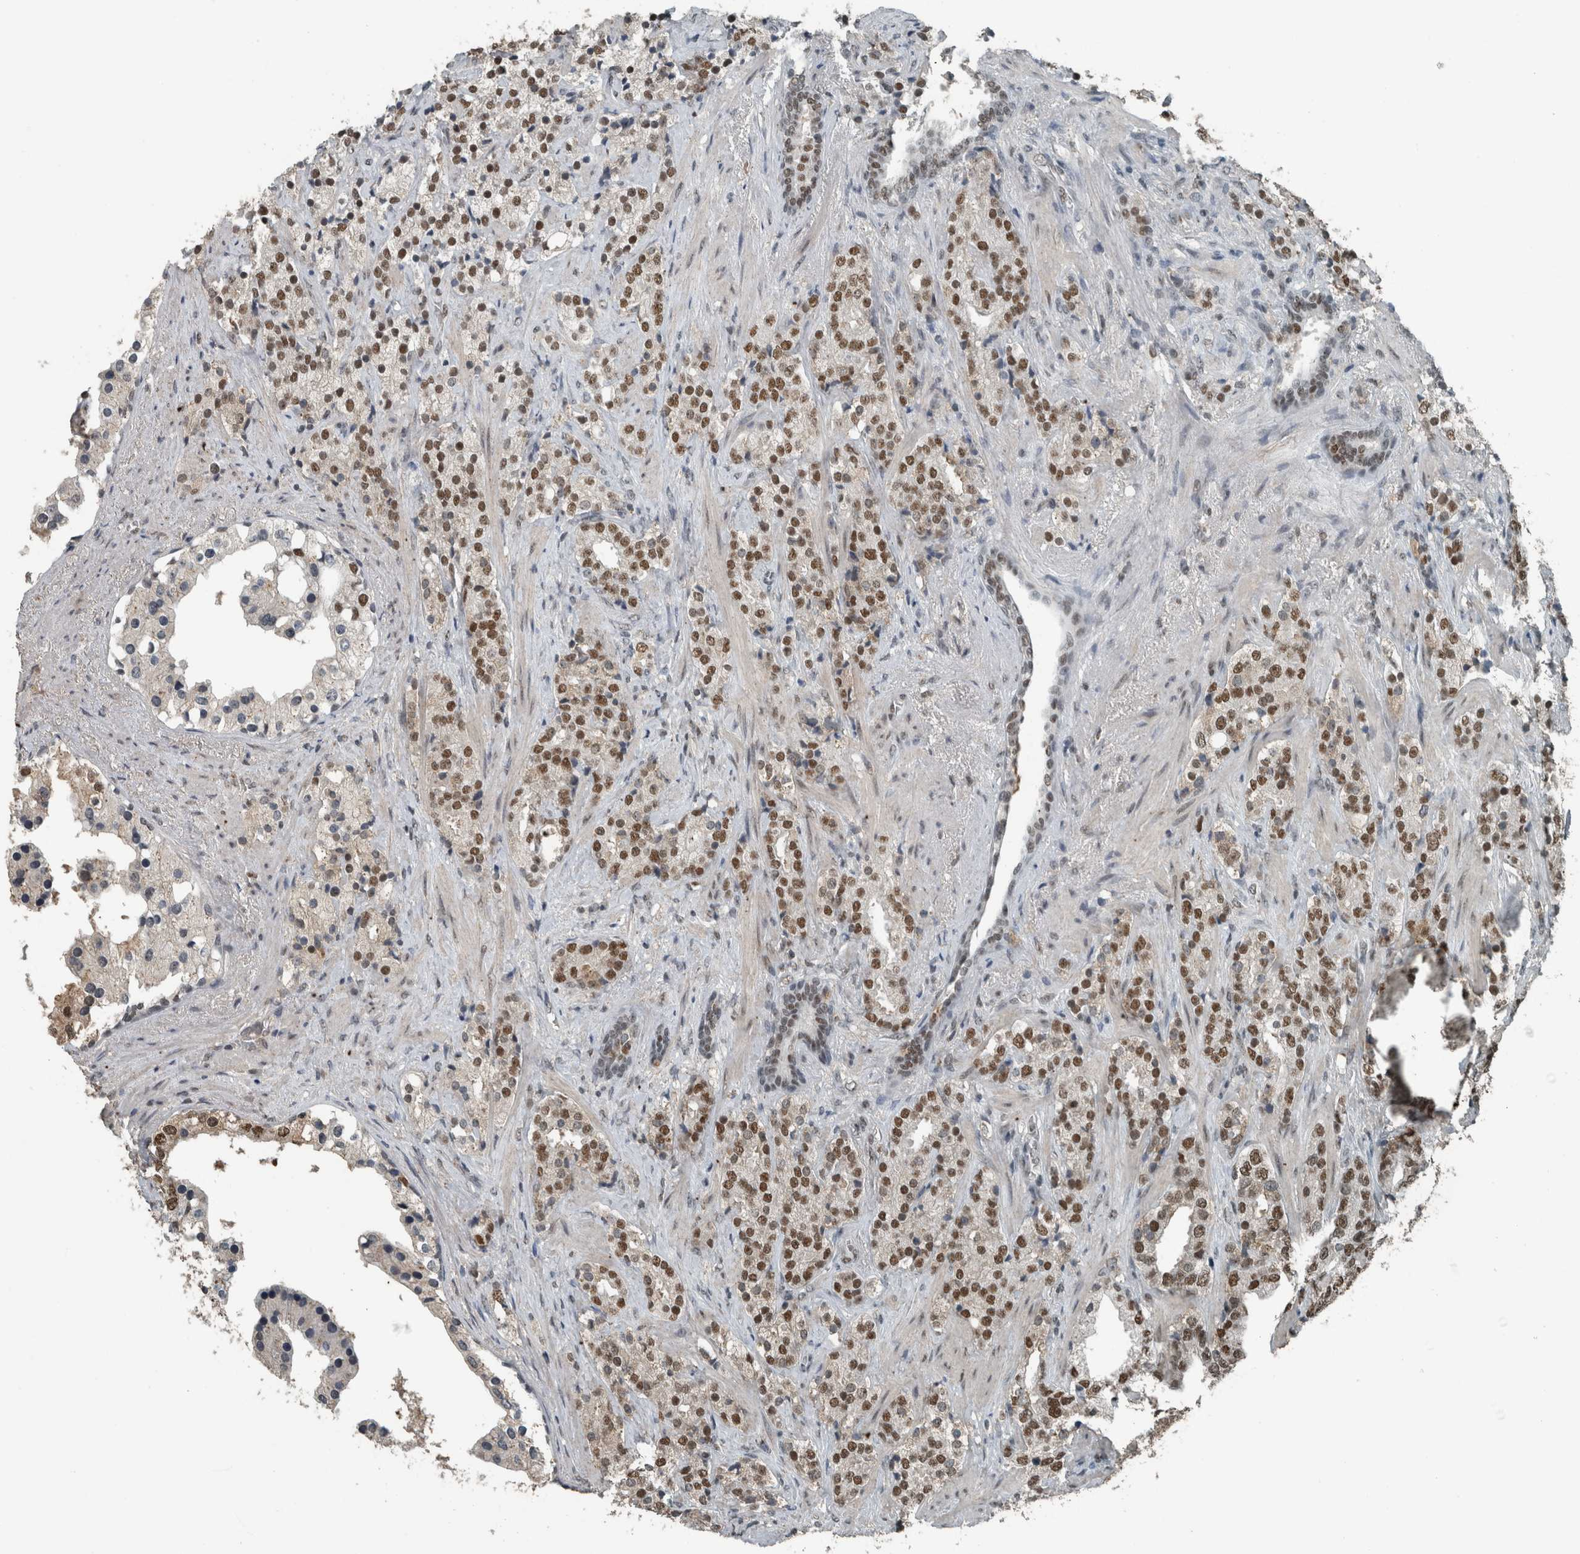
{"staining": {"intensity": "moderate", "quantity": ">75%", "location": "nuclear"}, "tissue": "prostate cancer", "cell_type": "Tumor cells", "image_type": "cancer", "snomed": [{"axis": "morphology", "description": "Adenocarcinoma, High grade"}, {"axis": "topography", "description": "Prostate"}], "caption": "An IHC histopathology image of tumor tissue is shown. Protein staining in brown shows moderate nuclear positivity in prostate cancer within tumor cells. (DAB IHC with brightfield microscopy, high magnification).", "gene": "ZNF24", "patient": {"sex": "male", "age": 71}}